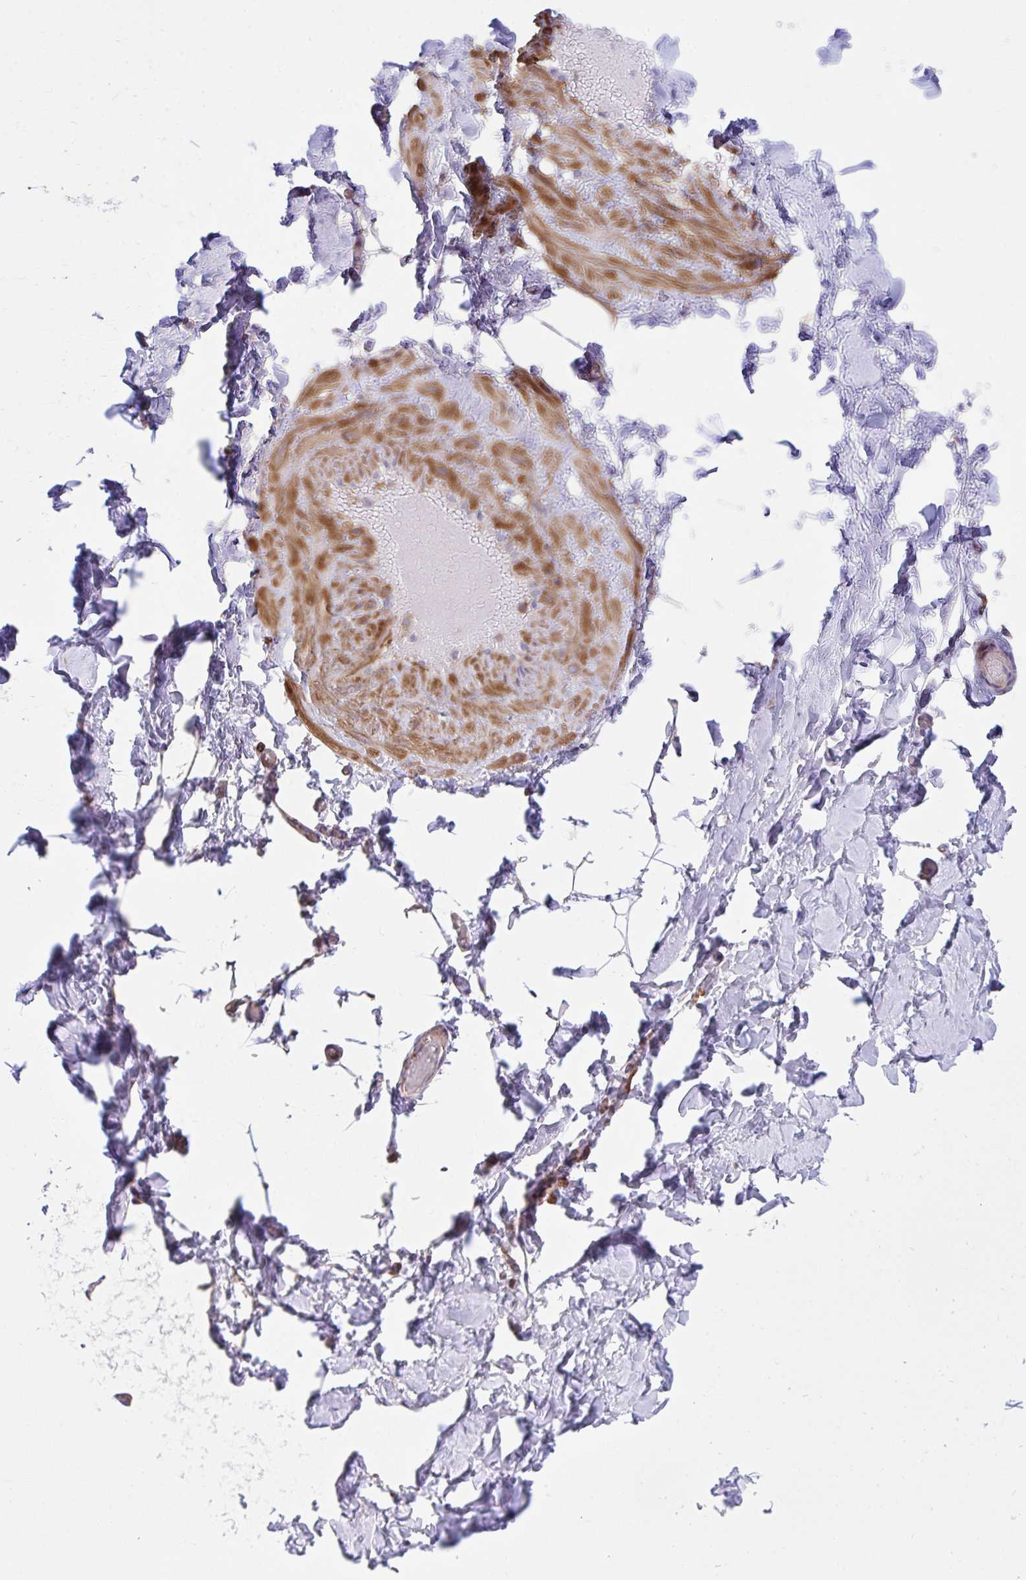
{"staining": {"intensity": "negative", "quantity": "none", "location": "none"}, "tissue": "adipose tissue", "cell_type": "Adipocytes", "image_type": "normal", "snomed": [{"axis": "morphology", "description": "Normal tissue, NOS"}, {"axis": "topography", "description": "Soft tissue"}, {"axis": "topography", "description": "Adipose tissue"}, {"axis": "topography", "description": "Vascular tissue"}, {"axis": "topography", "description": "Peripheral nerve tissue"}], "caption": "The micrograph displays no significant staining in adipocytes of adipose tissue. The staining was performed using DAB to visualize the protein expression in brown, while the nuclei were stained in blue with hematoxylin (Magnification: 20x).", "gene": "PPIH", "patient": {"sex": "male", "age": 29}}